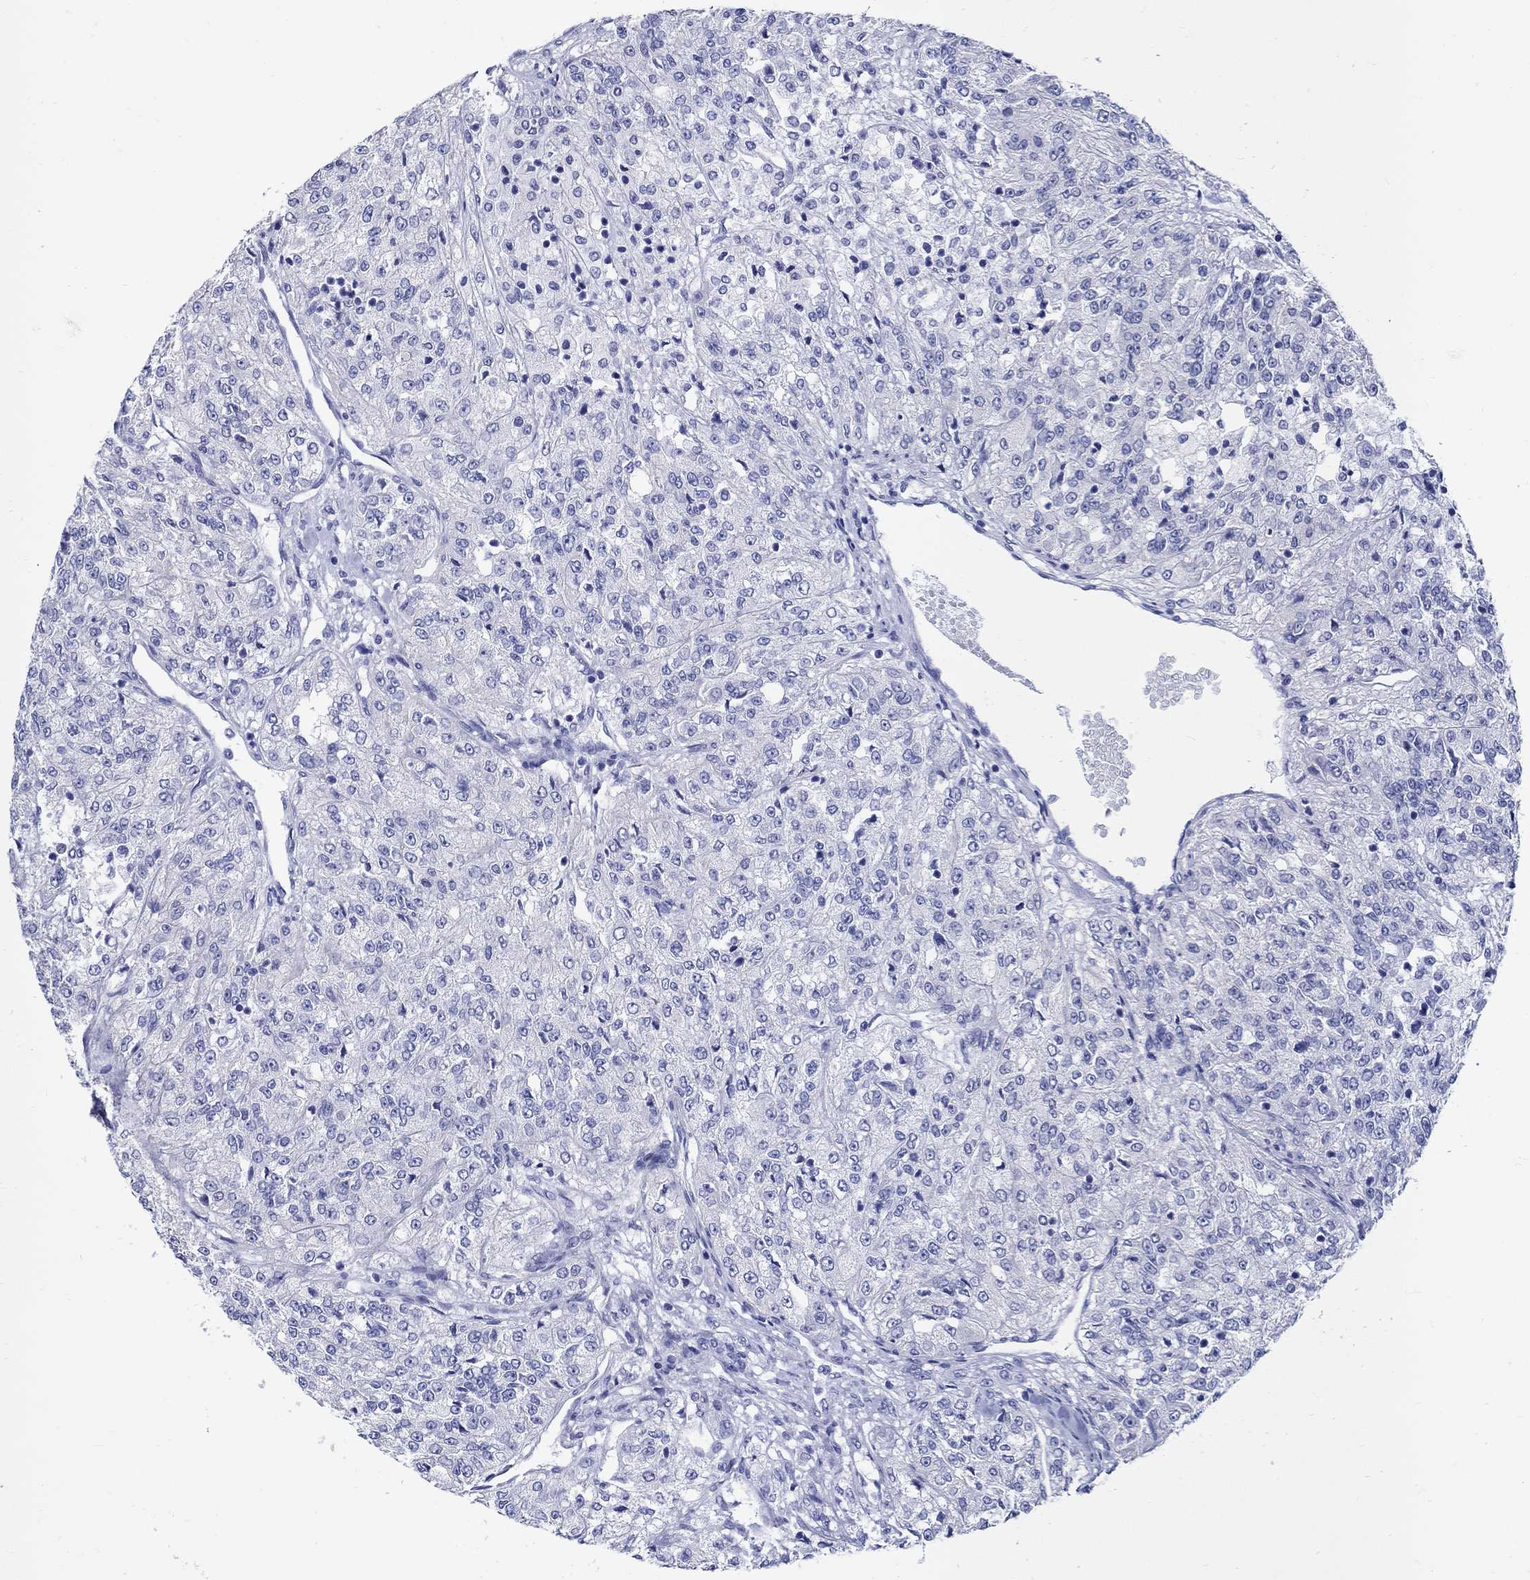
{"staining": {"intensity": "negative", "quantity": "none", "location": "none"}, "tissue": "renal cancer", "cell_type": "Tumor cells", "image_type": "cancer", "snomed": [{"axis": "morphology", "description": "Adenocarcinoma, NOS"}, {"axis": "topography", "description": "Kidney"}], "caption": "Immunohistochemical staining of renal adenocarcinoma displays no significant expression in tumor cells.", "gene": "CRYGS", "patient": {"sex": "female", "age": 63}}